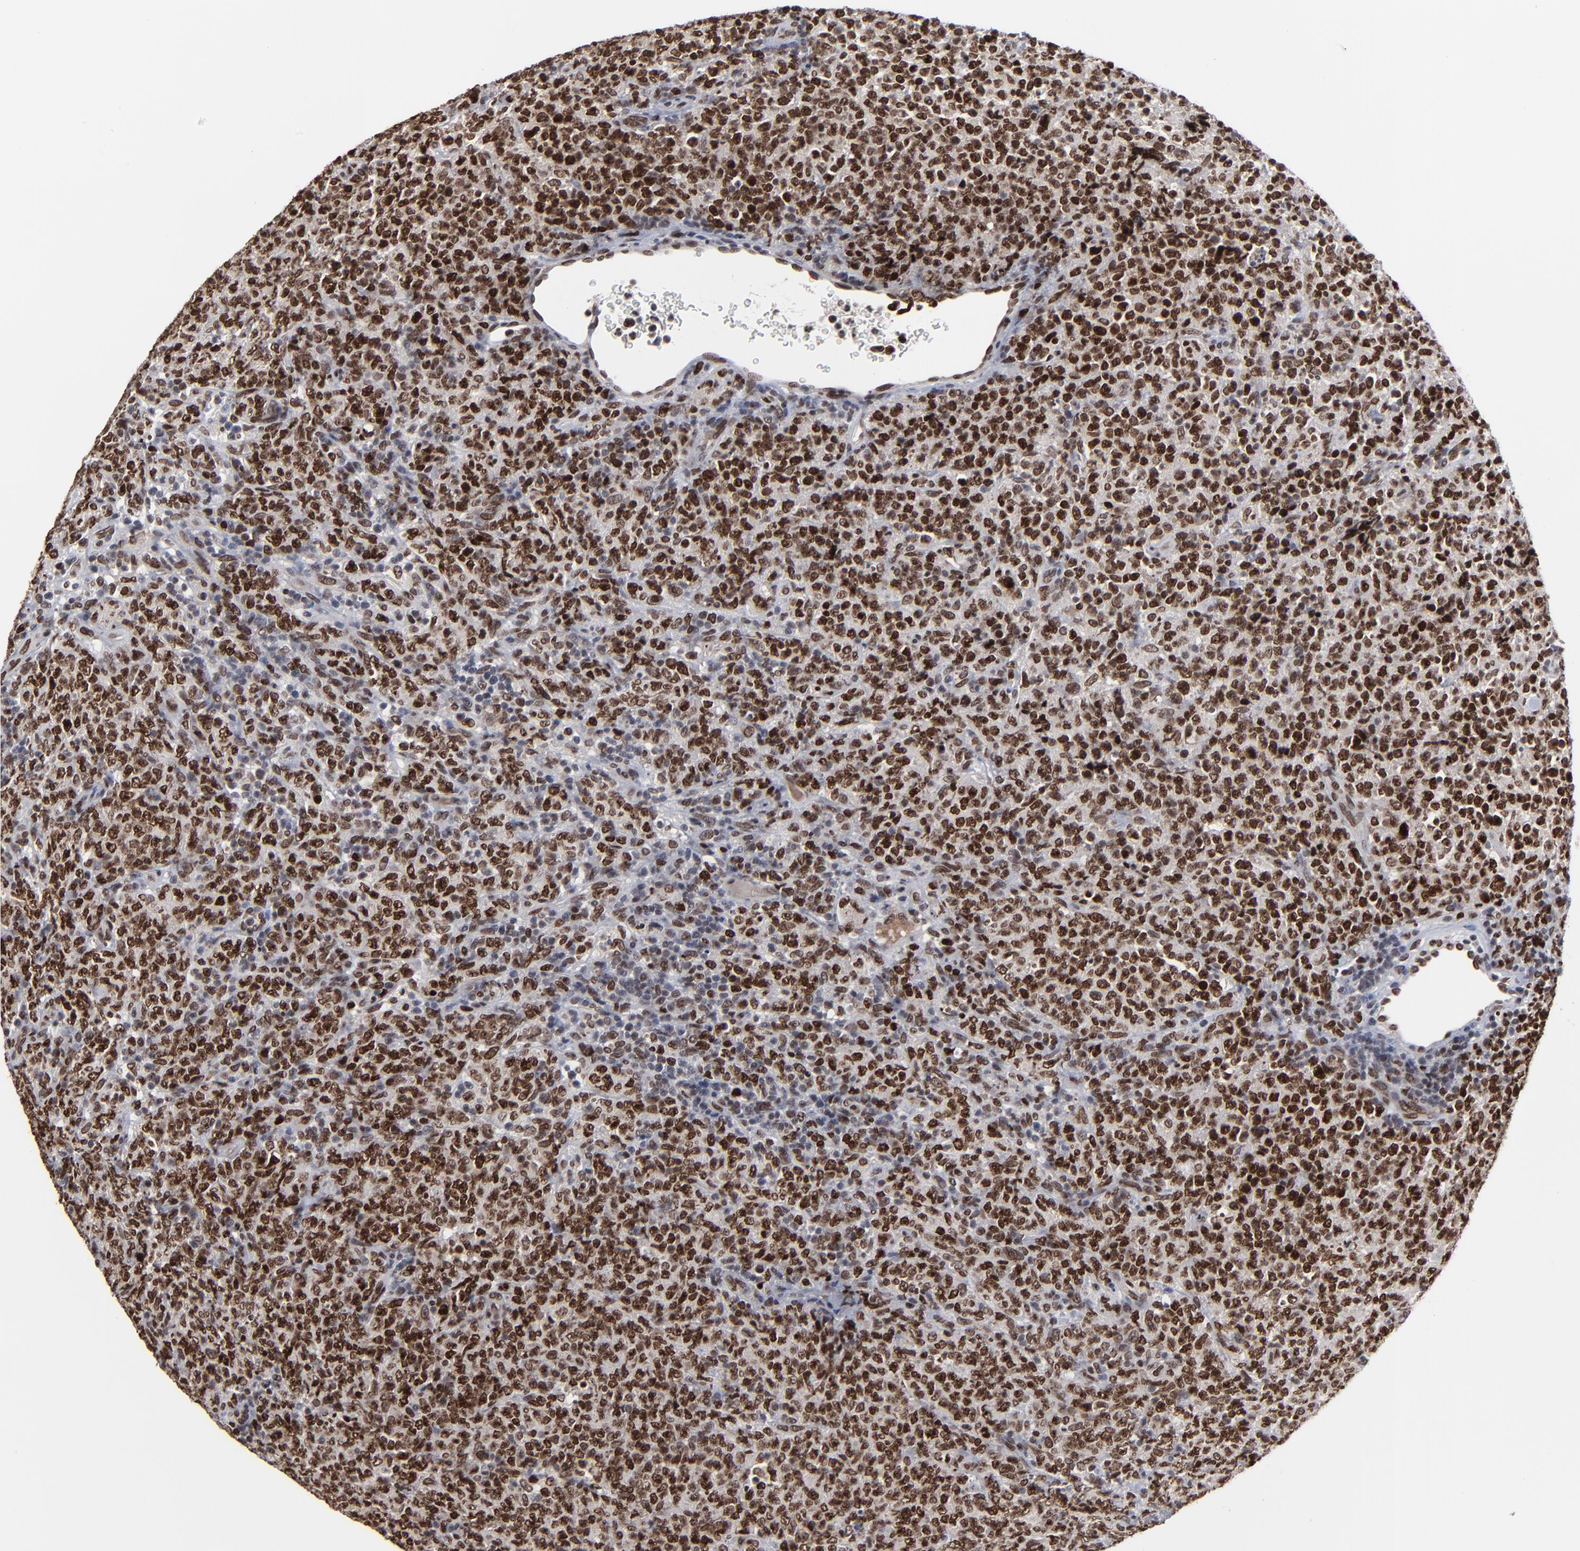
{"staining": {"intensity": "strong", "quantity": ">75%", "location": "nuclear"}, "tissue": "lymphoma", "cell_type": "Tumor cells", "image_type": "cancer", "snomed": [{"axis": "morphology", "description": "Malignant lymphoma, non-Hodgkin's type, High grade"}, {"axis": "topography", "description": "Tonsil"}], "caption": "Malignant lymphoma, non-Hodgkin's type (high-grade) stained for a protein displays strong nuclear positivity in tumor cells.", "gene": "BAZ1A", "patient": {"sex": "female", "age": 36}}